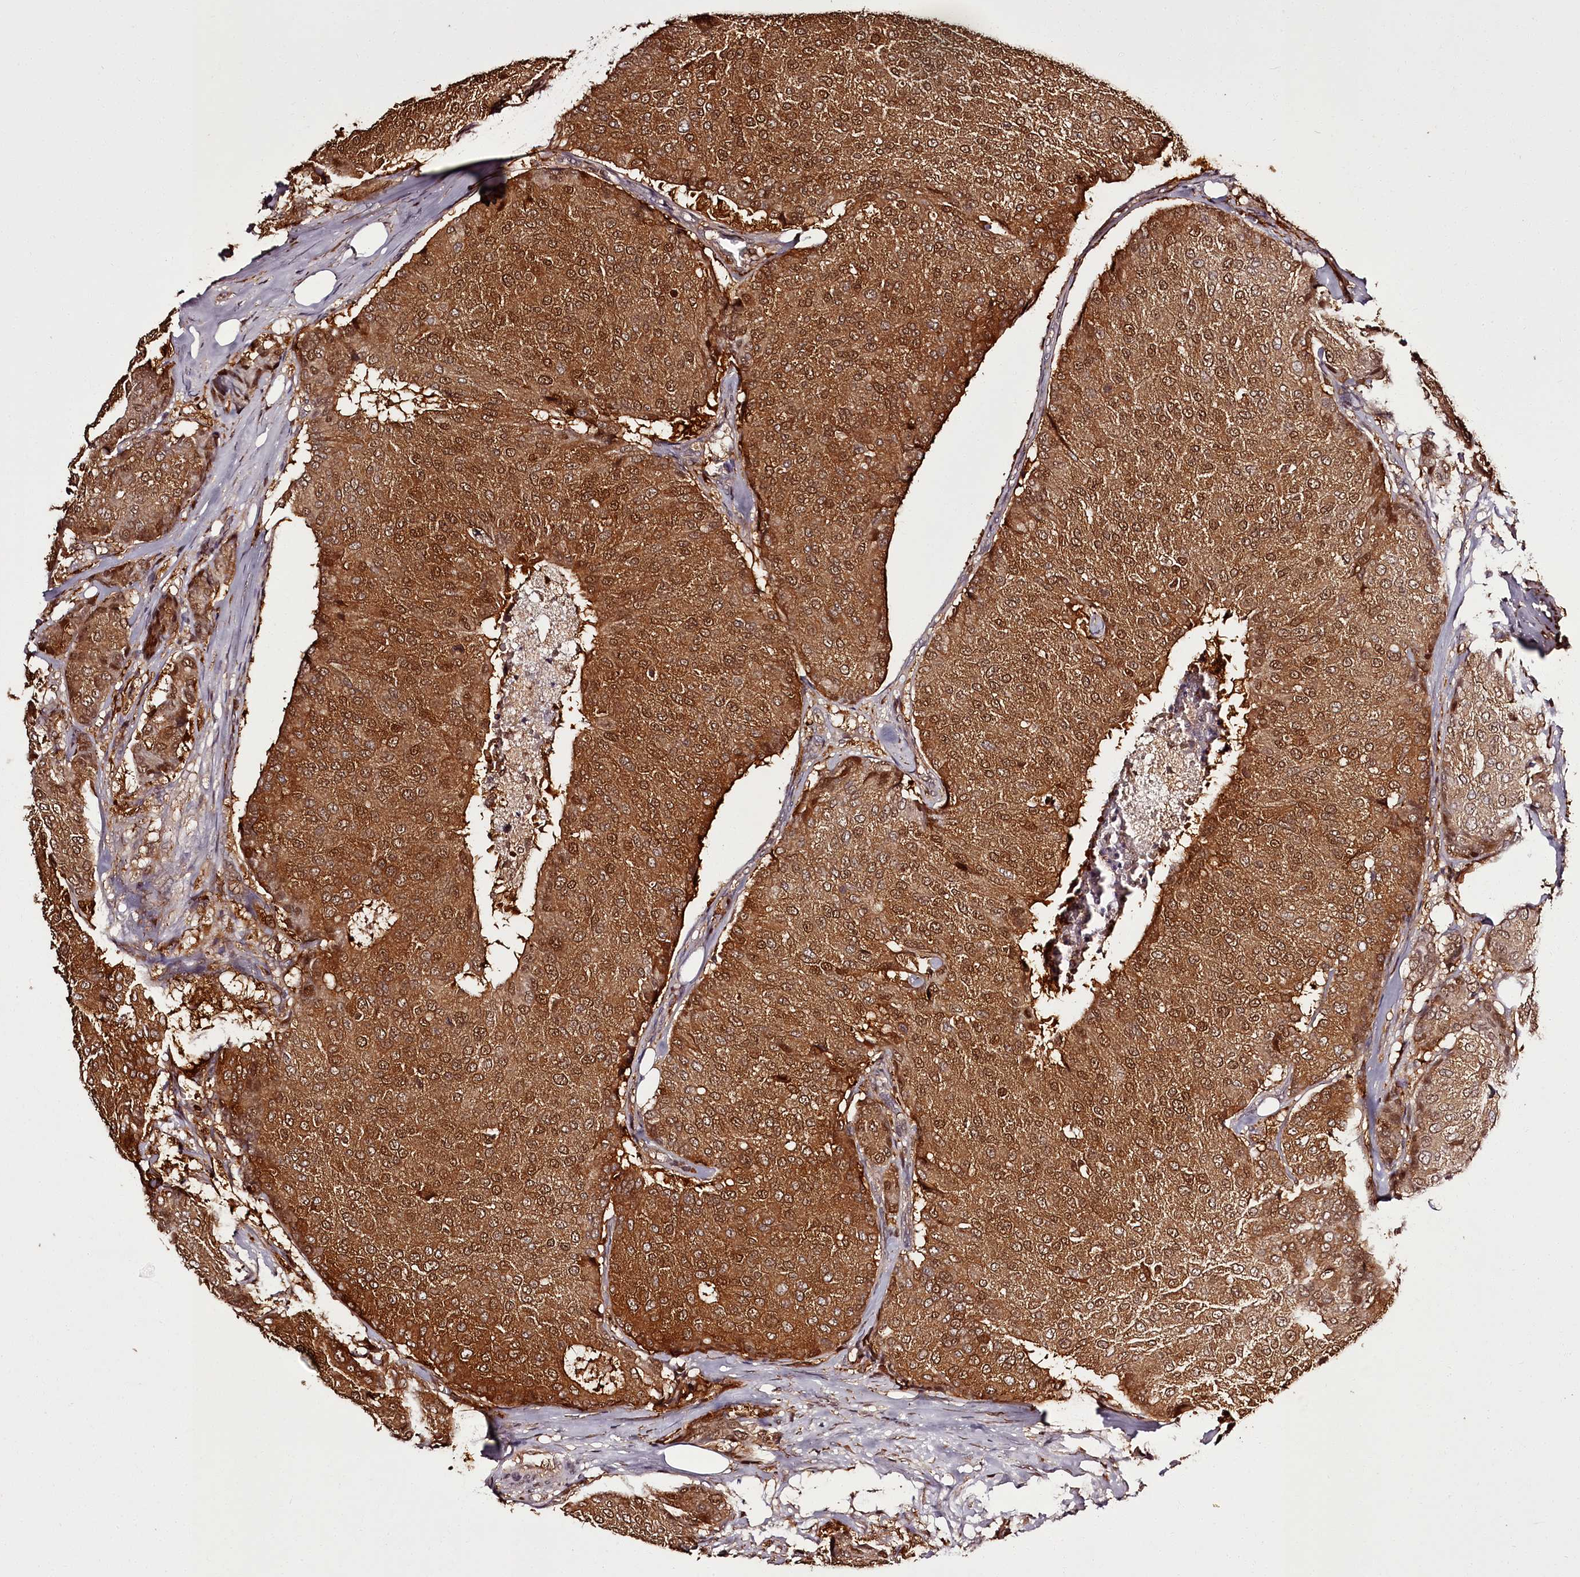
{"staining": {"intensity": "strong", "quantity": ">75%", "location": "cytoplasmic/membranous,nuclear"}, "tissue": "breast cancer", "cell_type": "Tumor cells", "image_type": "cancer", "snomed": [{"axis": "morphology", "description": "Duct carcinoma"}, {"axis": "topography", "description": "Breast"}], "caption": "Tumor cells reveal high levels of strong cytoplasmic/membranous and nuclear positivity in approximately >75% of cells in breast intraductal carcinoma.", "gene": "NPRL2", "patient": {"sex": "female", "age": 75}}